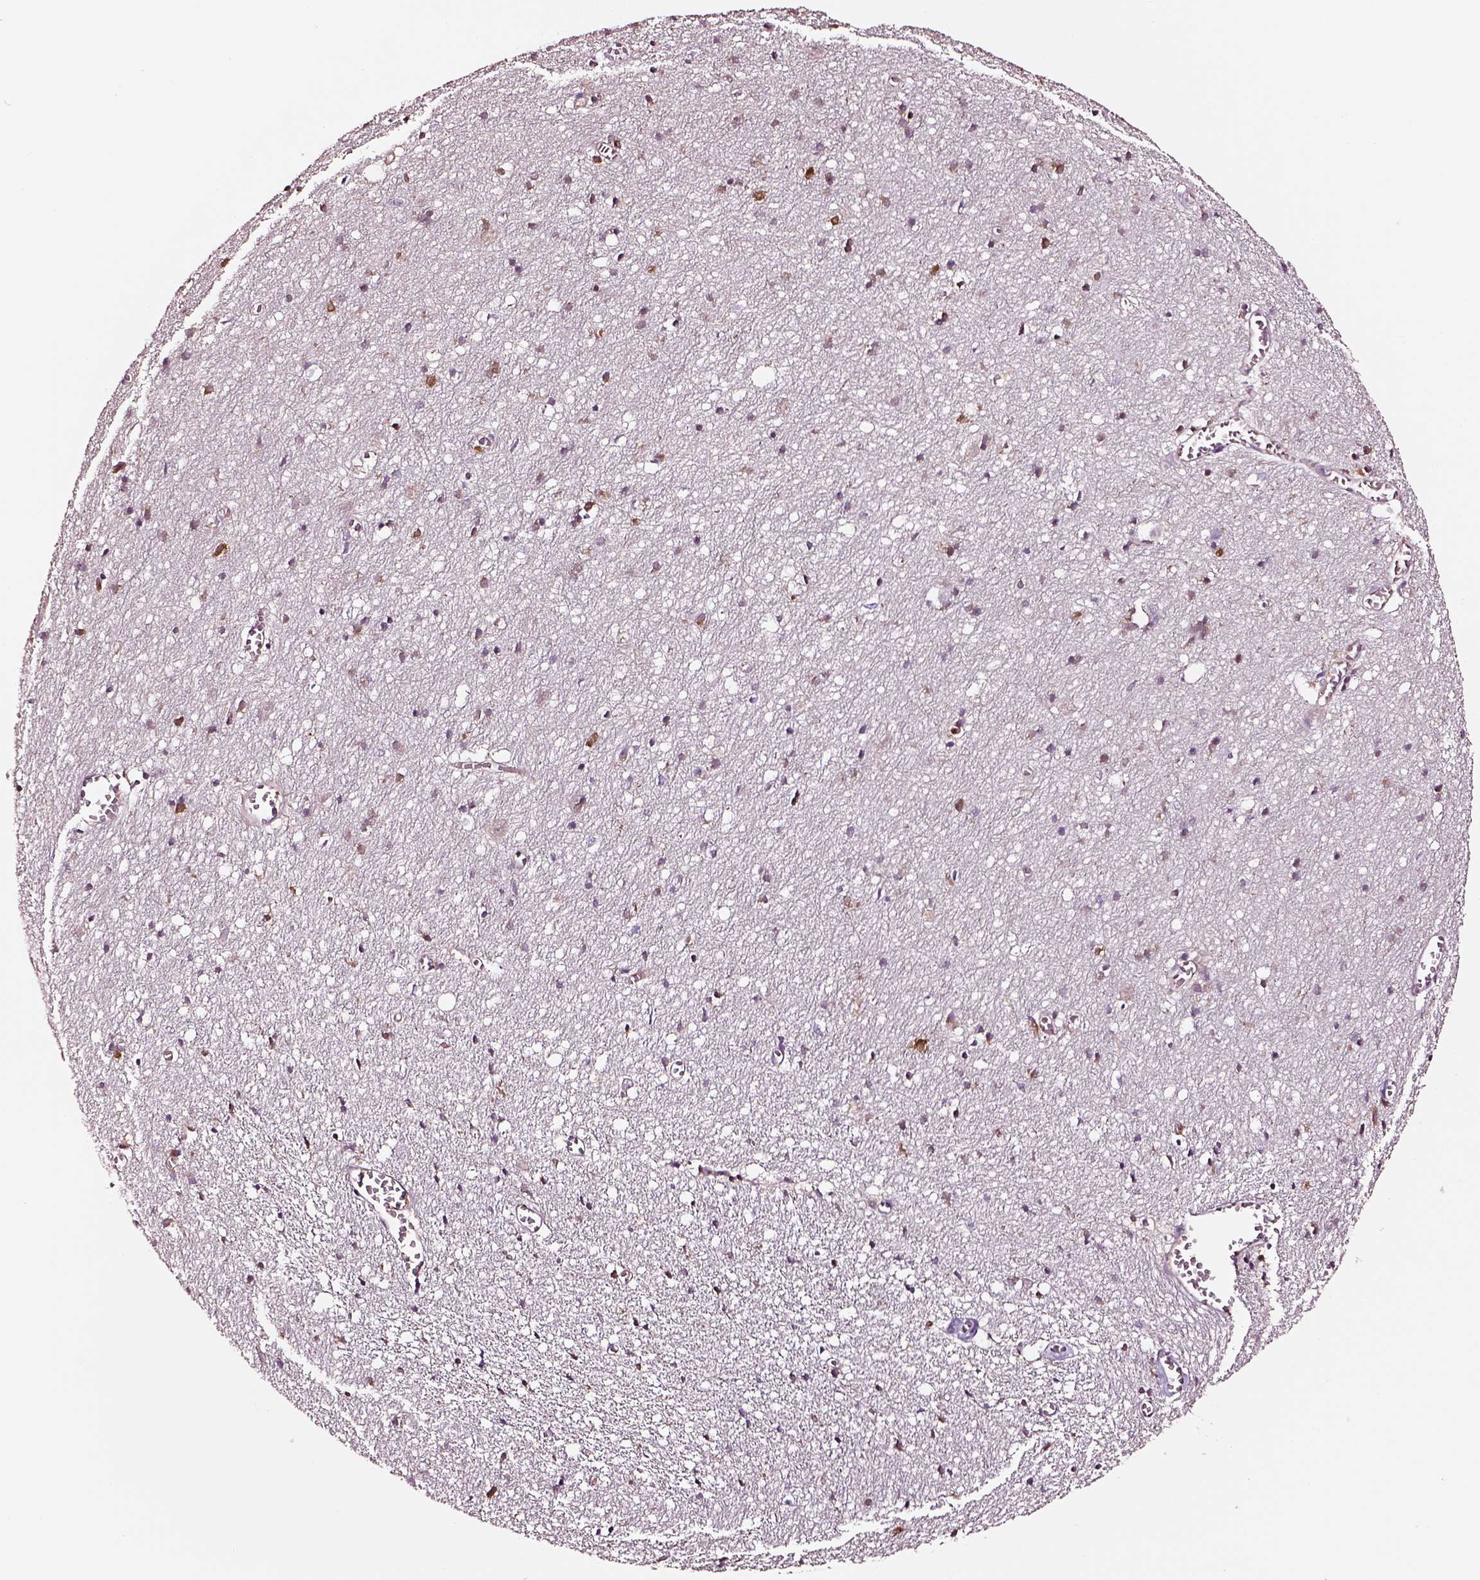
{"staining": {"intensity": "negative", "quantity": "none", "location": "none"}, "tissue": "cerebral cortex", "cell_type": "Endothelial cells", "image_type": "normal", "snomed": [{"axis": "morphology", "description": "Normal tissue, NOS"}, {"axis": "topography", "description": "Cerebral cortex"}], "caption": "Endothelial cells are negative for brown protein staining in unremarkable cerebral cortex. Nuclei are stained in blue.", "gene": "TF", "patient": {"sex": "male", "age": 70}}